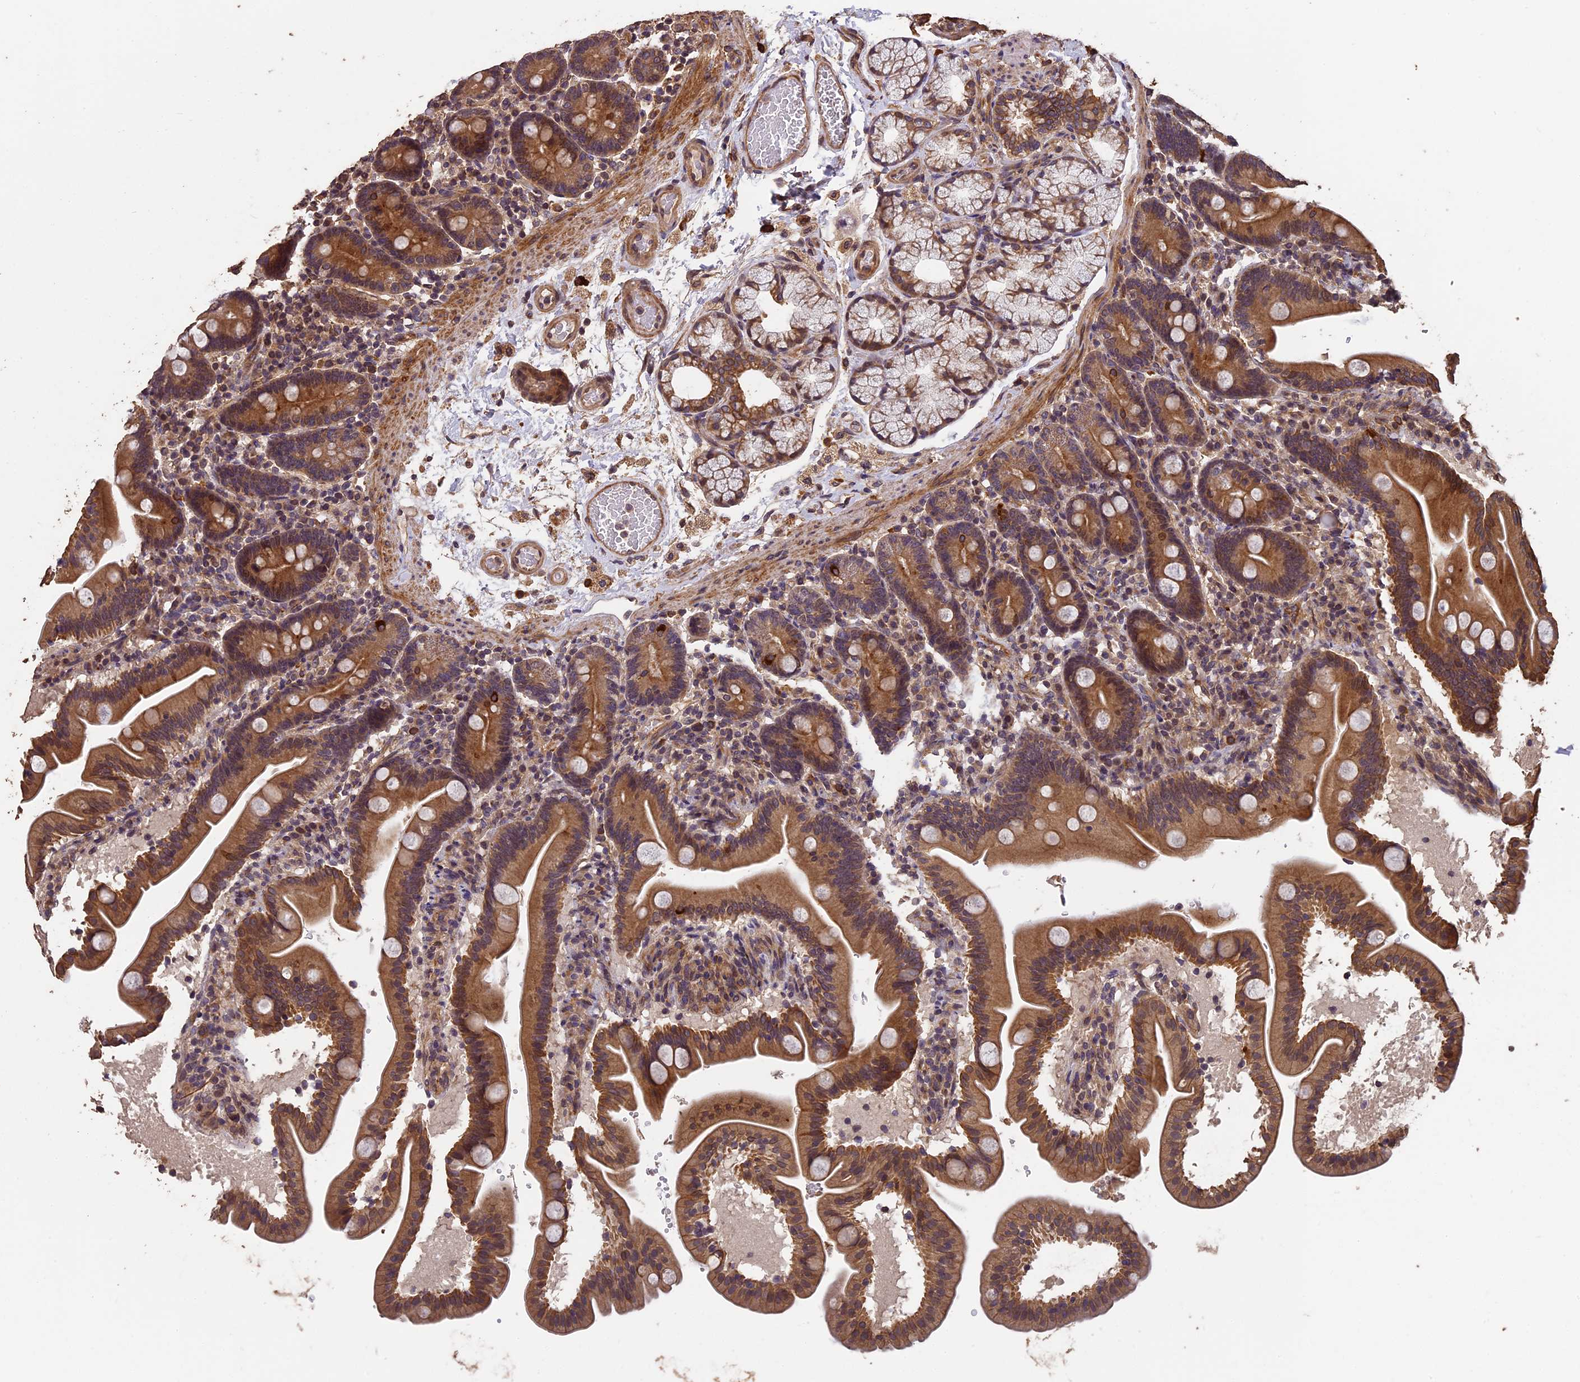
{"staining": {"intensity": "moderate", "quantity": ">75%", "location": "cytoplasmic/membranous"}, "tissue": "duodenum", "cell_type": "Glandular cells", "image_type": "normal", "snomed": [{"axis": "morphology", "description": "Normal tissue, NOS"}, {"axis": "topography", "description": "Duodenum"}], "caption": "Immunohistochemistry image of normal duodenum stained for a protein (brown), which displays medium levels of moderate cytoplasmic/membranous positivity in approximately >75% of glandular cells.", "gene": "CHD9", "patient": {"sex": "male", "age": 54}}